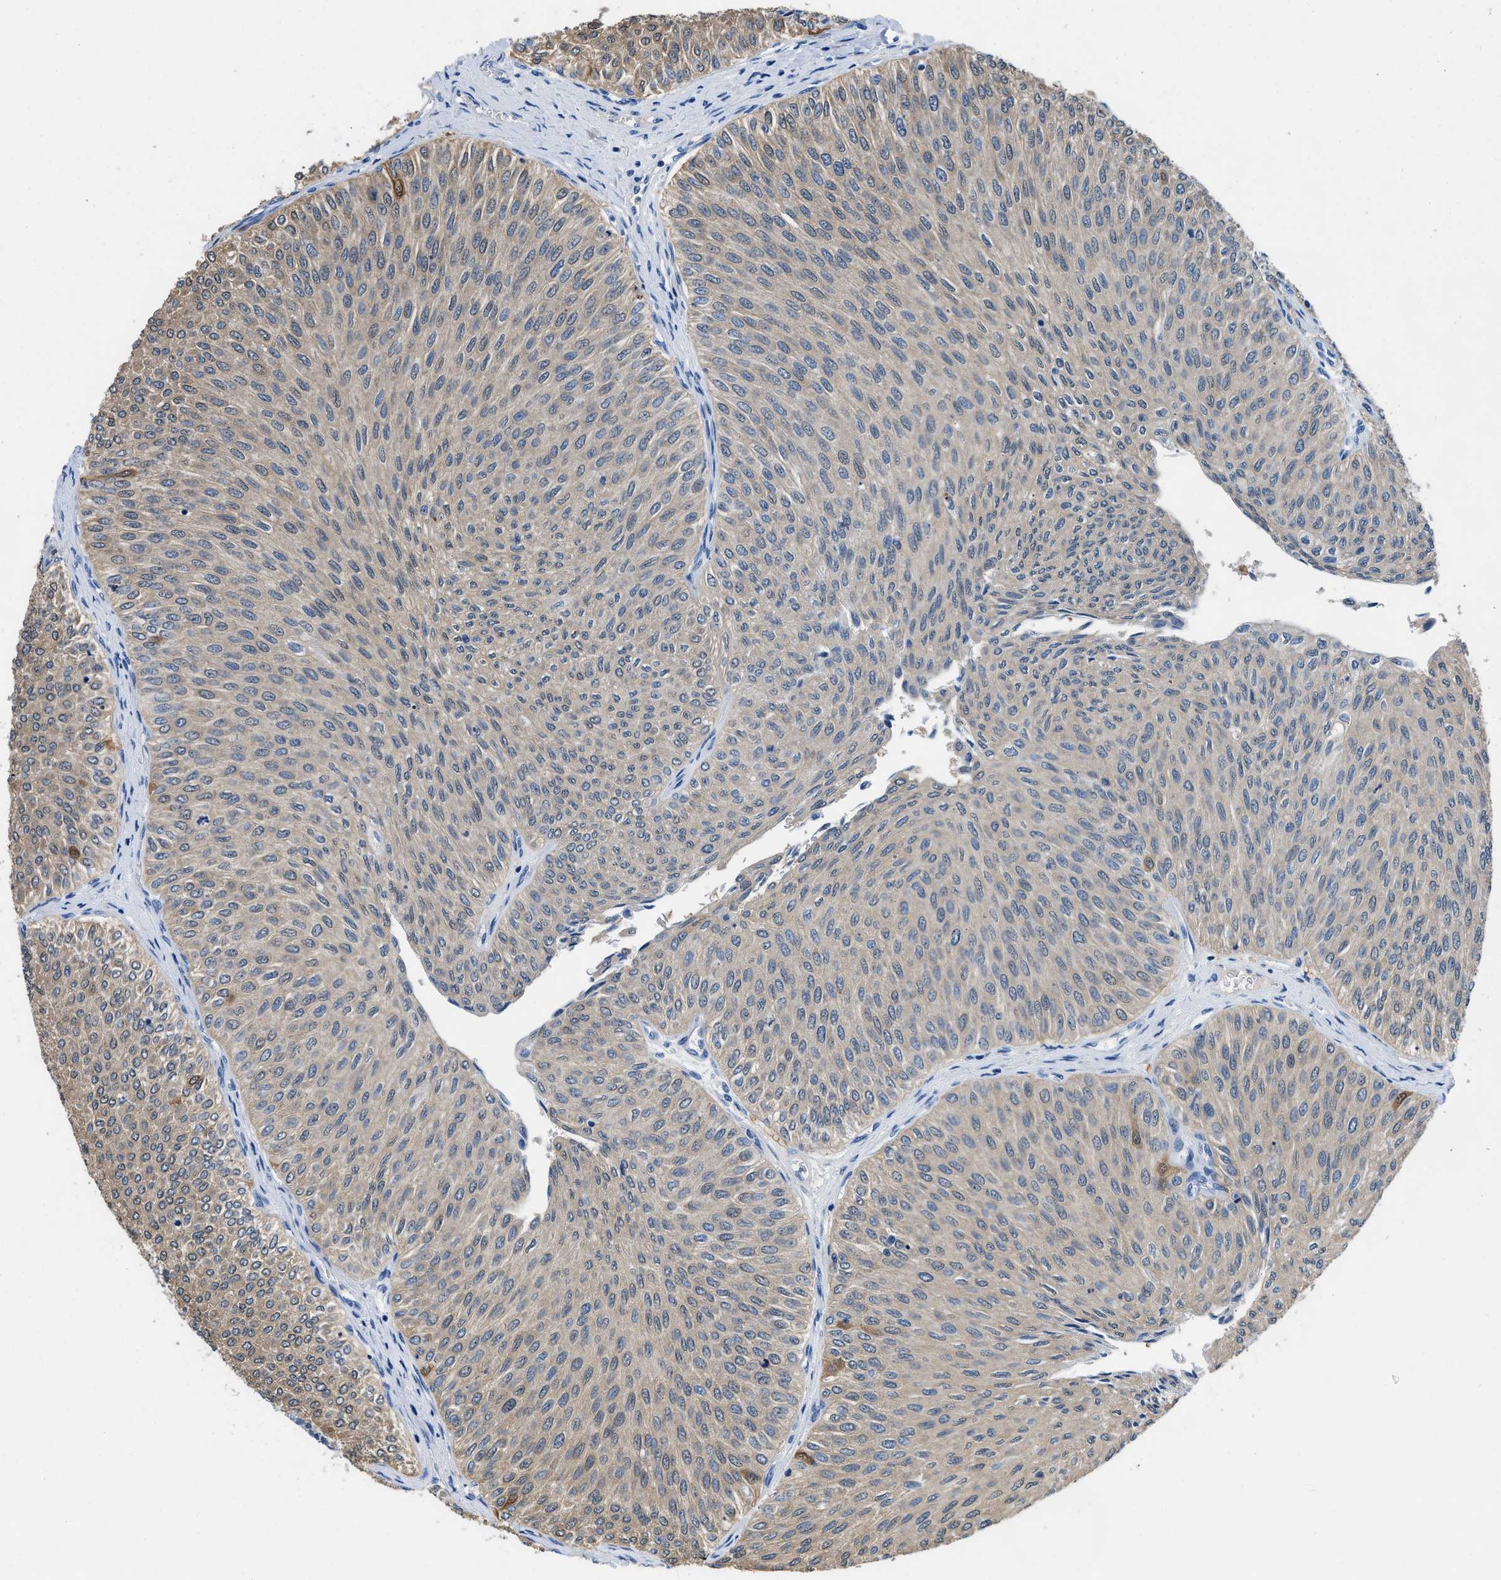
{"staining": {"intensity": "weak", "quantity": ">75%", "location": "cytoplasmic/membranous"}, "tissue": "urothelial cancer", "cell_type": "Tumor cells", "image_type": "cancer", "snomed": [{"axis": "morphology", "description": "Urothelial carcinoma, Low grade"}, {"axis": "topography", "description": "Urinary bladder"}], "caption": "Immunohistochemical staining of human urothelial cancer demonstrates weak cytoplasmic/membranous protein staining in approximately >75% of tumor cells.", "gene": "FADS6", "patient": {"sex": "male", "age": 78}}